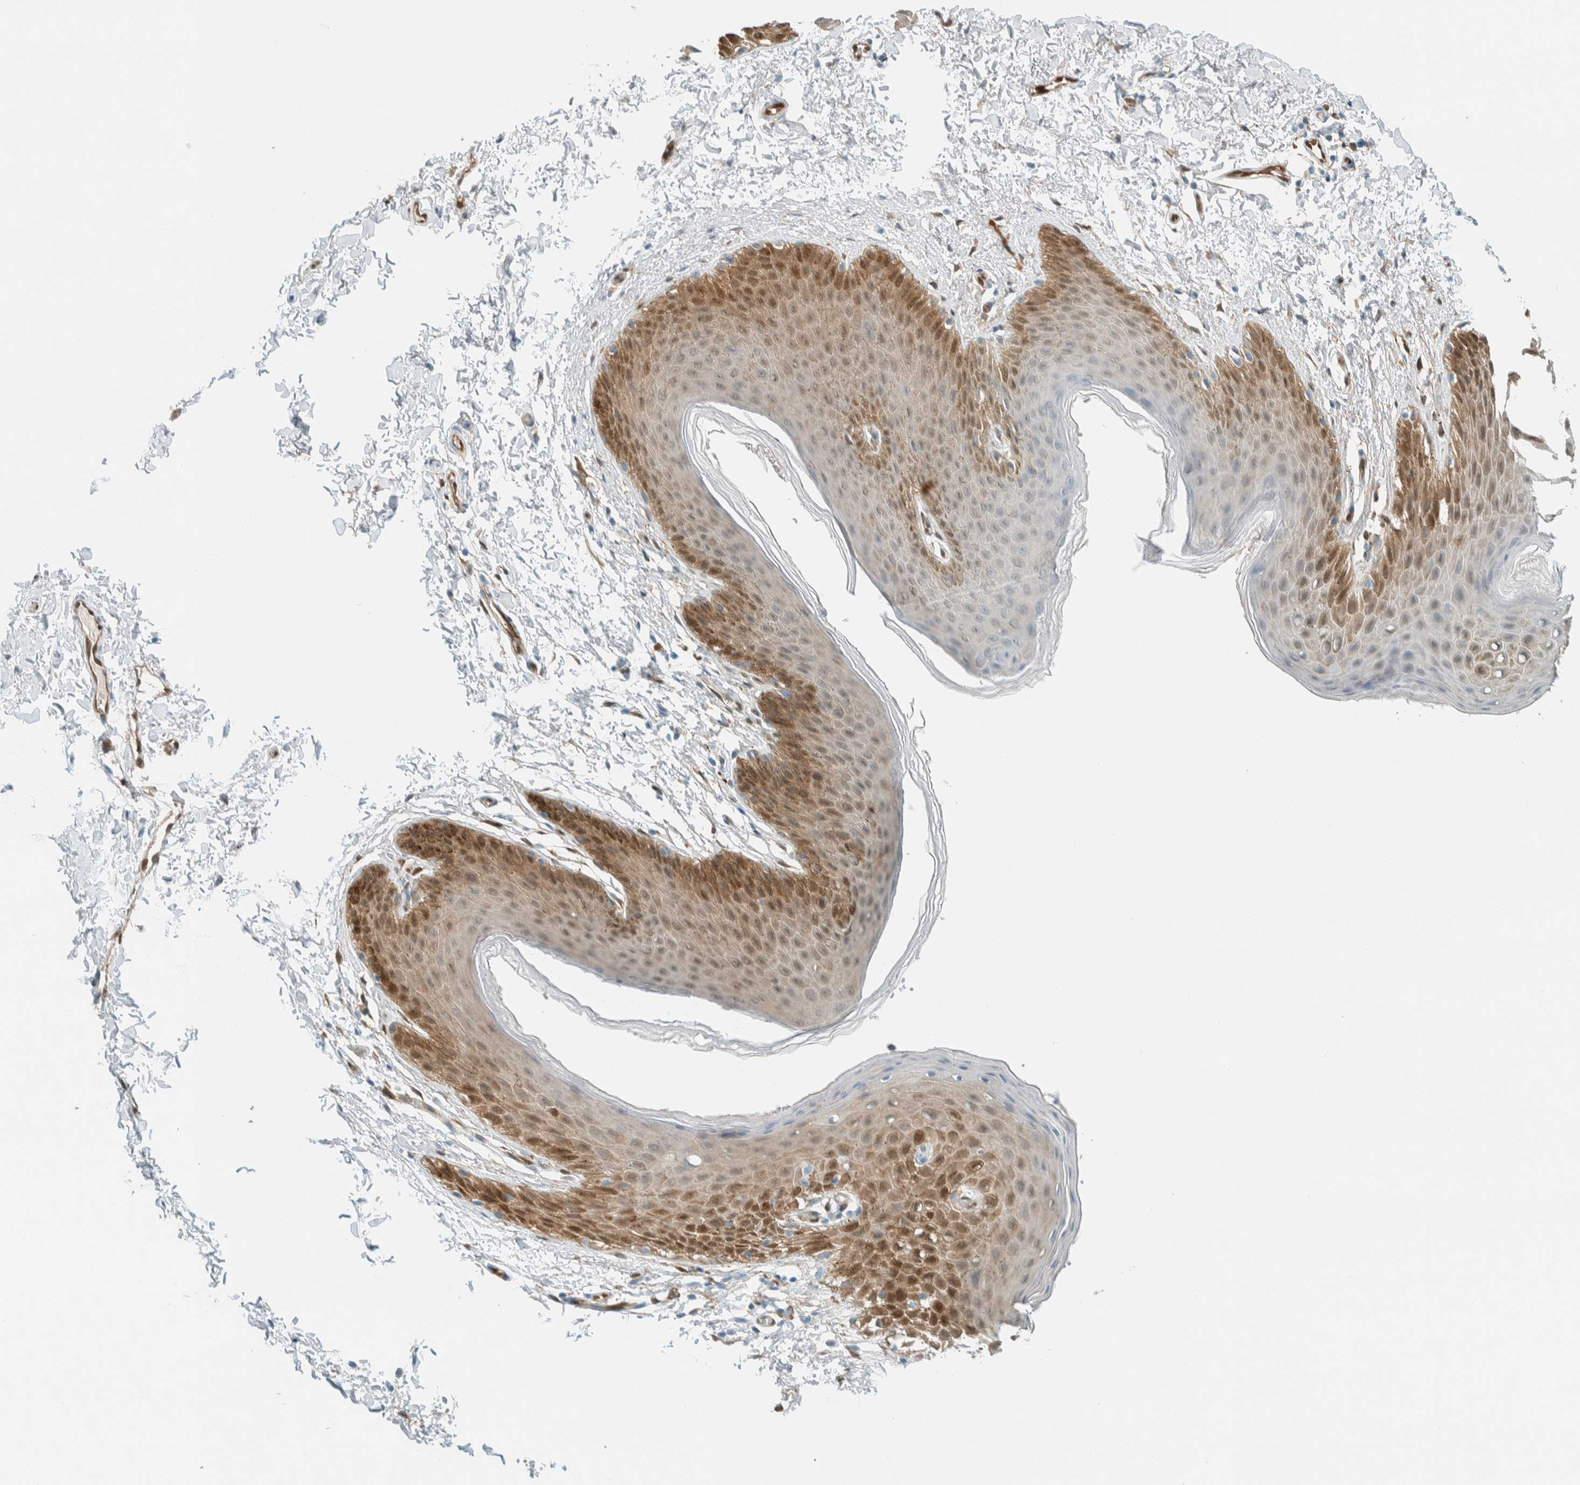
{"staining": {"intensity": "moderate", "quantity": "25%-75%", "location": "cytoplasmic/membranous,nuclear"}, "tissue": "skin", "cell_type": "Epidermal cells", "image_type": "normal", "snomed": [{"axis": "morphology", "description": "Normal tissue, NOS"}, {"axis": "topography", "description": "Anal"}, {"axis": "topography", "description": "Peripheral nerve tissue"}], "caption": "IHC (DAB (3,3'-diaminobenzidine)) staining of benign human skin demonstrates moderate cytoplasmic/membranous,nuclear protein staining in about 25%-75% of epidermal cells. (brown staining indicates protein expression, while blue staining denotes nuclei).", "gene": "NXN", "patient": {"sex": "male", "age": 44}}